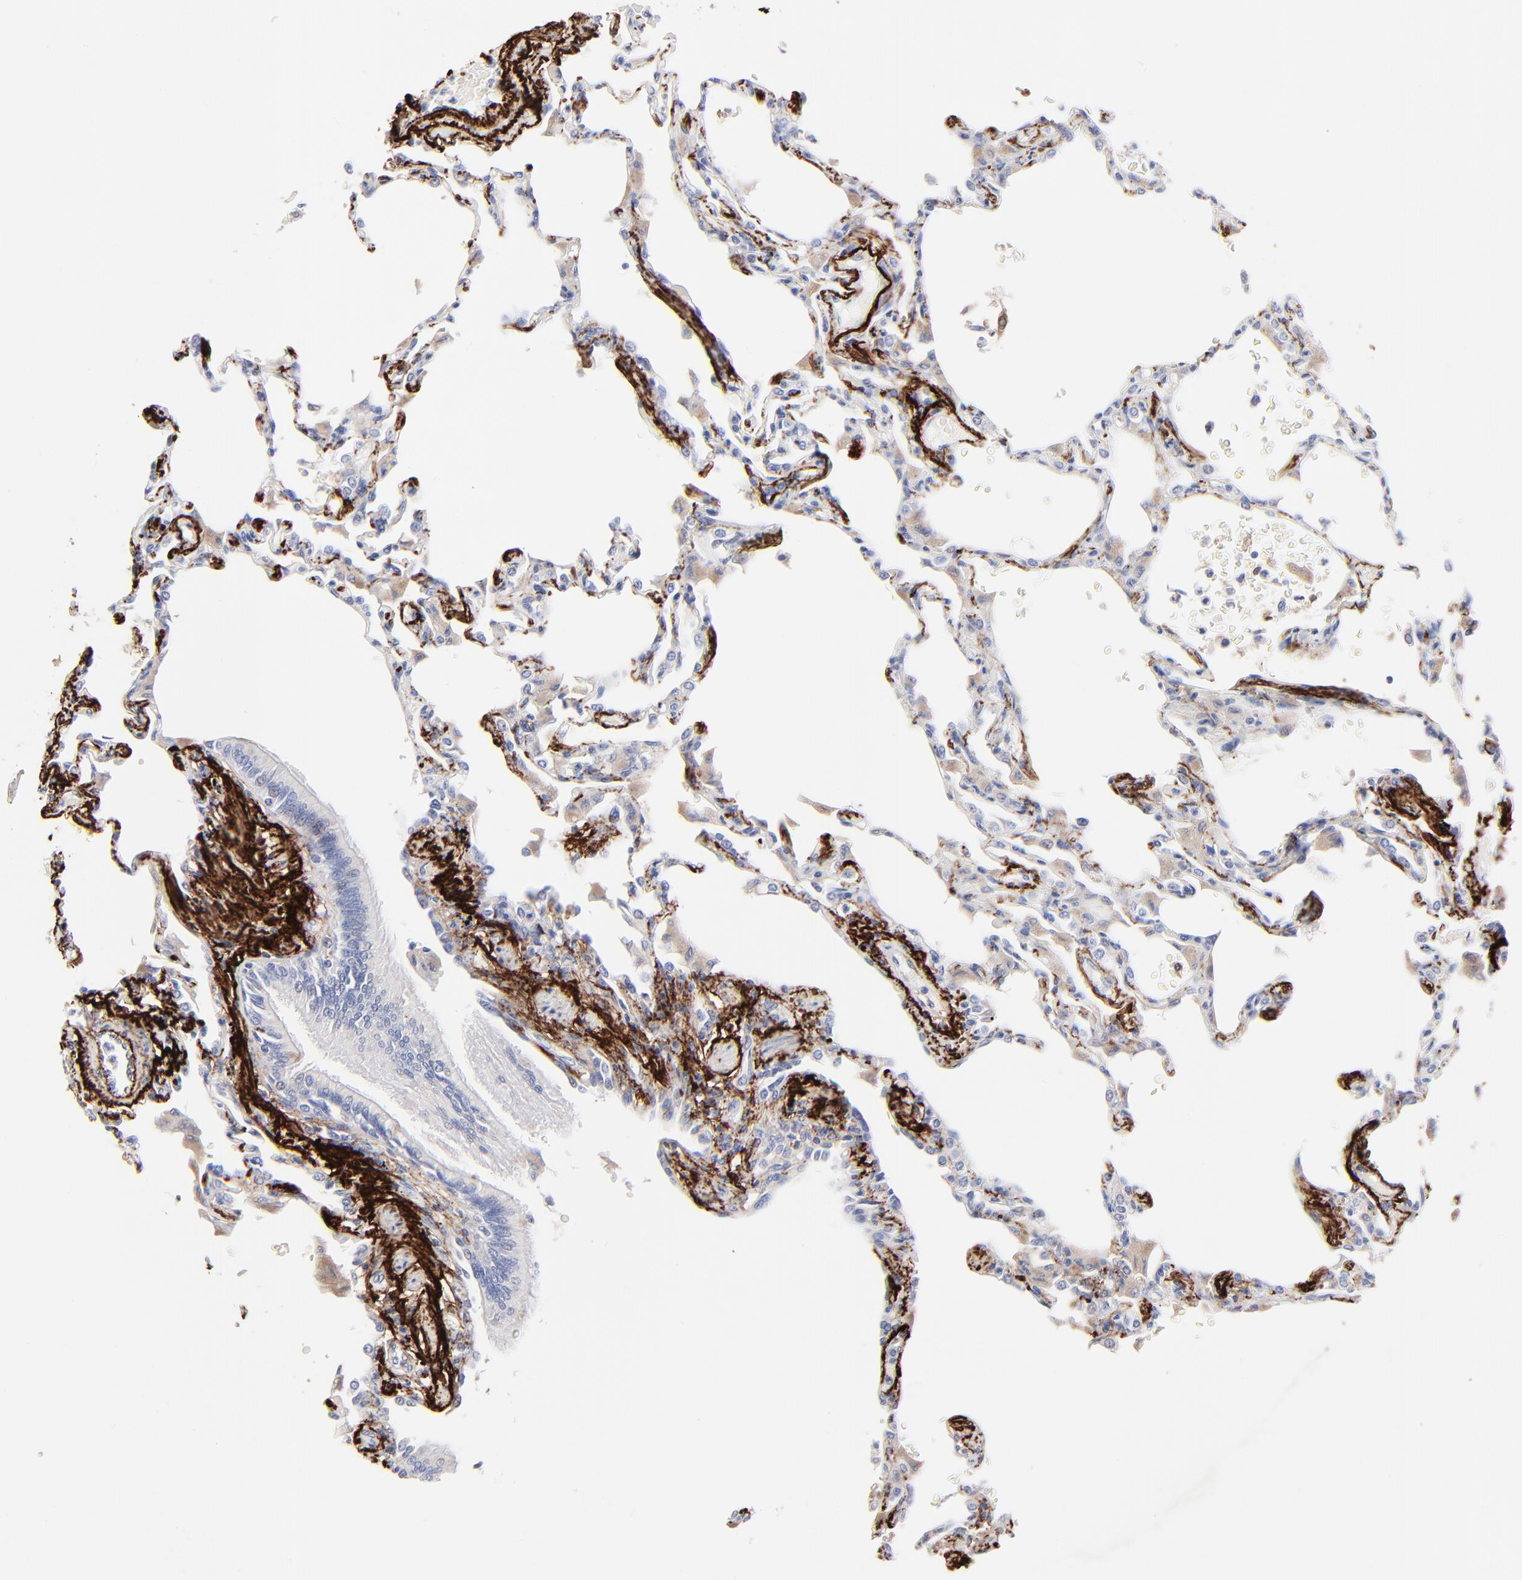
{"staining": {"intensity": "weak", "quantity": ">75%", "location": "cytoplasmic/membranous"}, "tissue": "lung", "cell_type": "Alveolar cells", "image_type": "normal", "snomed": [{"axis": "morphology", "description": "Normal tissue, NOS"}, {"axis": "topography", "description": "Lung"}], "caption": "Lung stained with a brown dye exhibits weak cytoplasmic/membranous positive staining in approximately >75% of alveolar cells.", "gene": "FBLN2", "patient": {"sex": "female", "age": 49}}